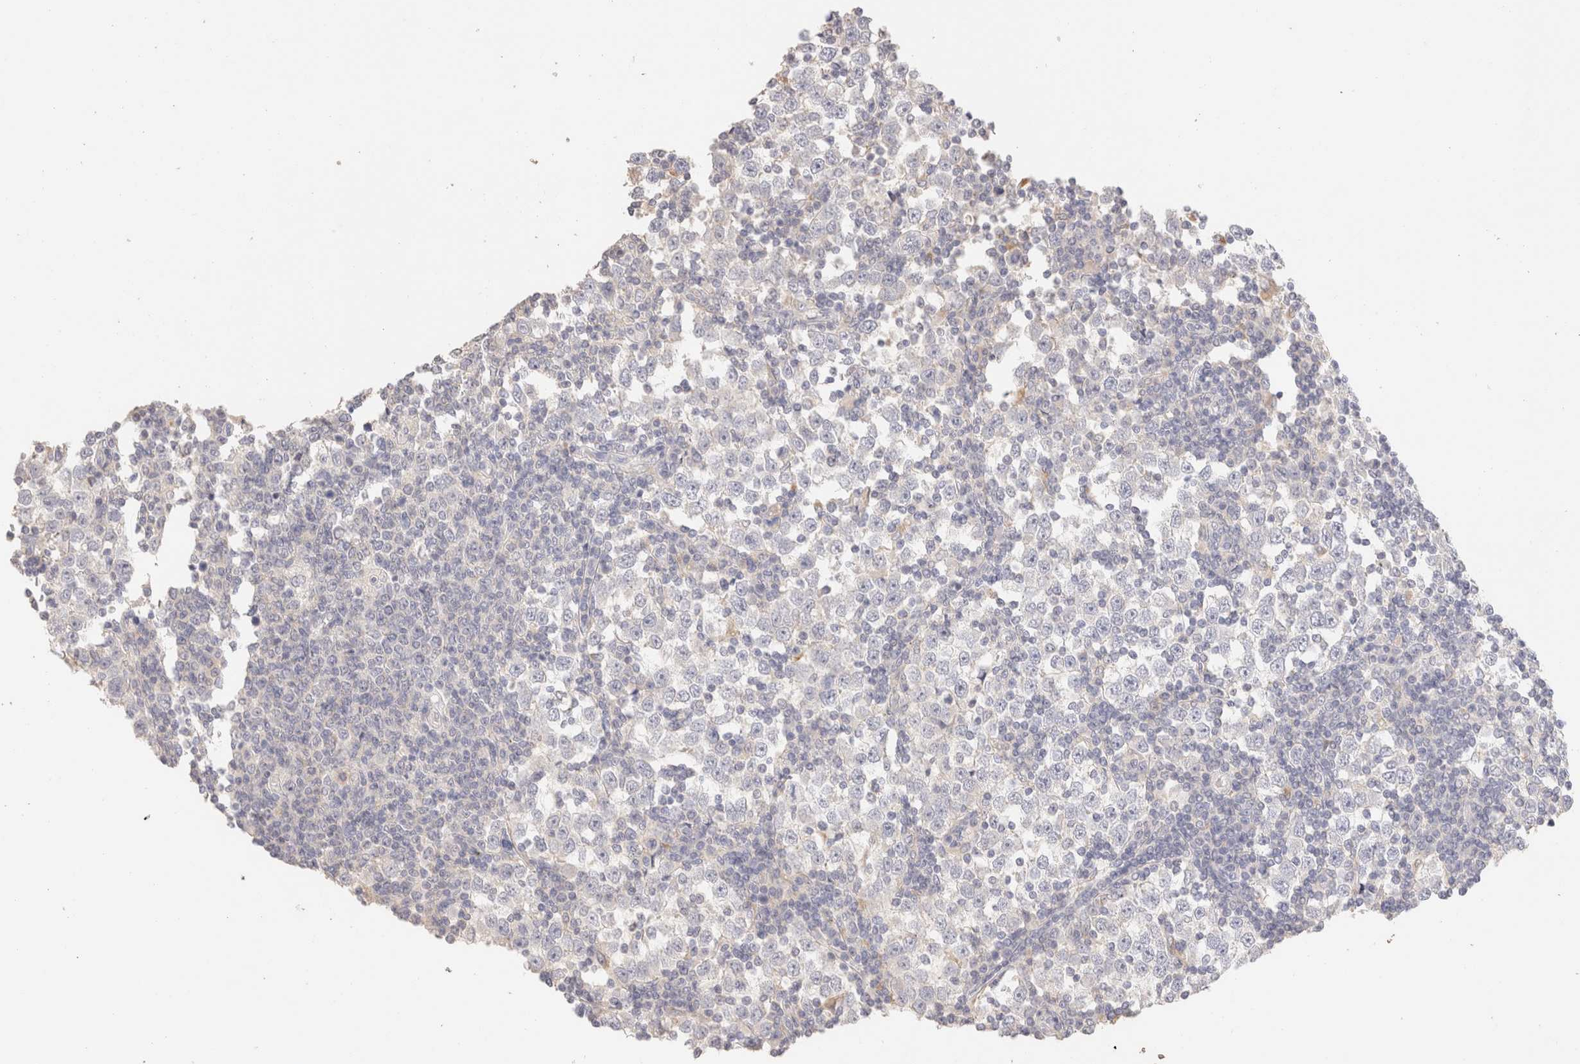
{"staining": {"intensity": "negative", "quantity": "none", "location": "none"}, "tissue": "testis cancer", "cell_type": "Tumor cells", "image_type": "cancer", "snomed": [{"axis": "morphology", "description": "Seminoma, NOS"}, {"axis": "topography", "description": "Testis"}], "caption": "The photomicrograph exhibits no significant expression in tumor cells of testis cancer (seminoma).", "gene": "SCGB2A2", "patient": {"sex": "male", "age": 65}}